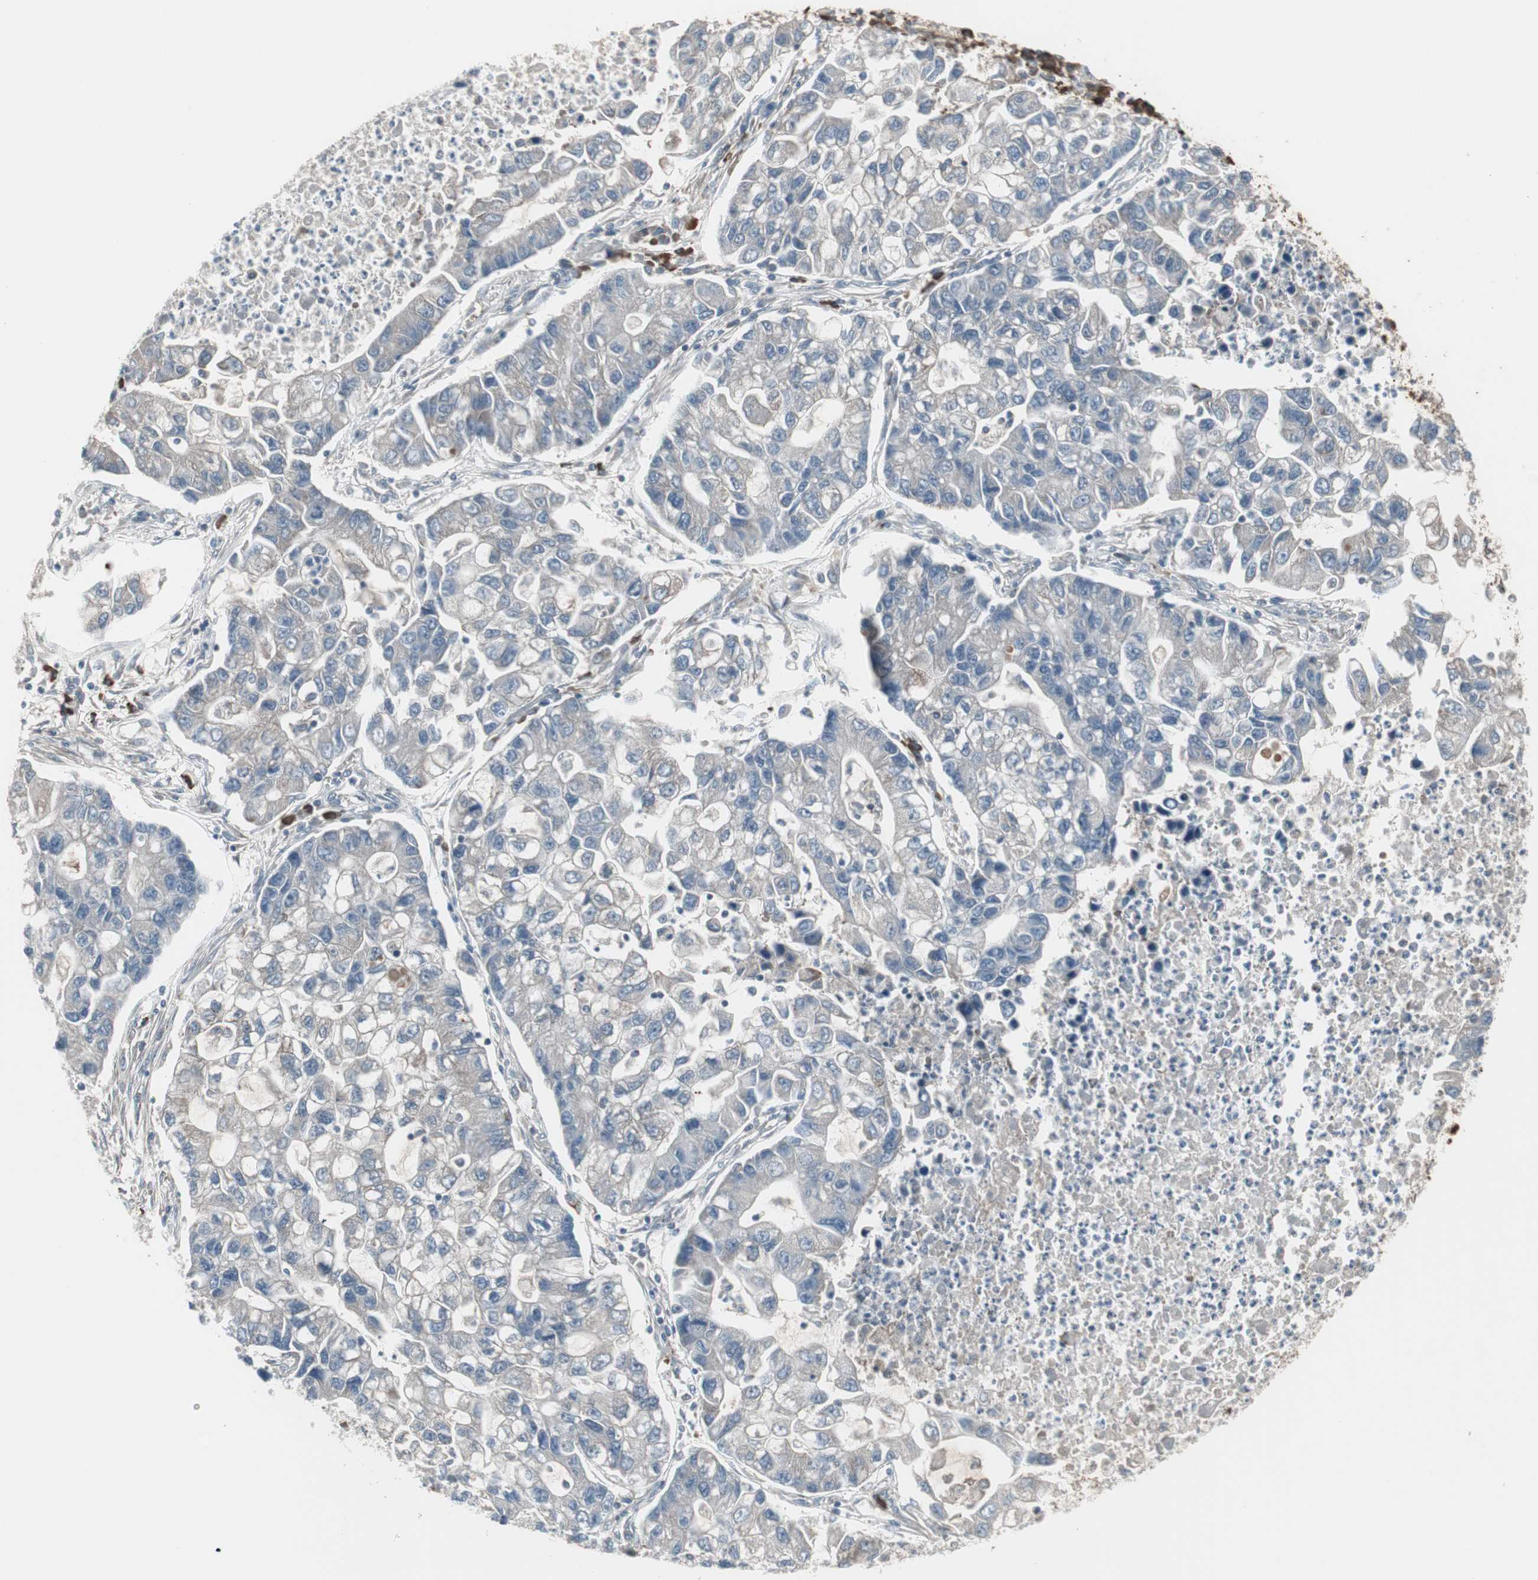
{"staining": {"intensity": "weak", "quantity": "<25%", "location": "cytoplasmic/membranous"}, "tissue": "lung cancer", "cell_type": "Tumor cells", "image_type": "cancer", "snomed": [{"axis": "morphology", "description": "Adenocarcinoma, NOS"}, {"axis": "topography", "description": "Lung"}], "caption": "High magnification brightfield microscopy of lung adenocarcinoma stained with DAB (3,3'-diaminobenzidine) (brown) and counterstained with hematoxylin (blue): tumor cells show no significant positivity.", "gene": "ZSCAN32", "patient": {"sex": "female", "age": 51}}